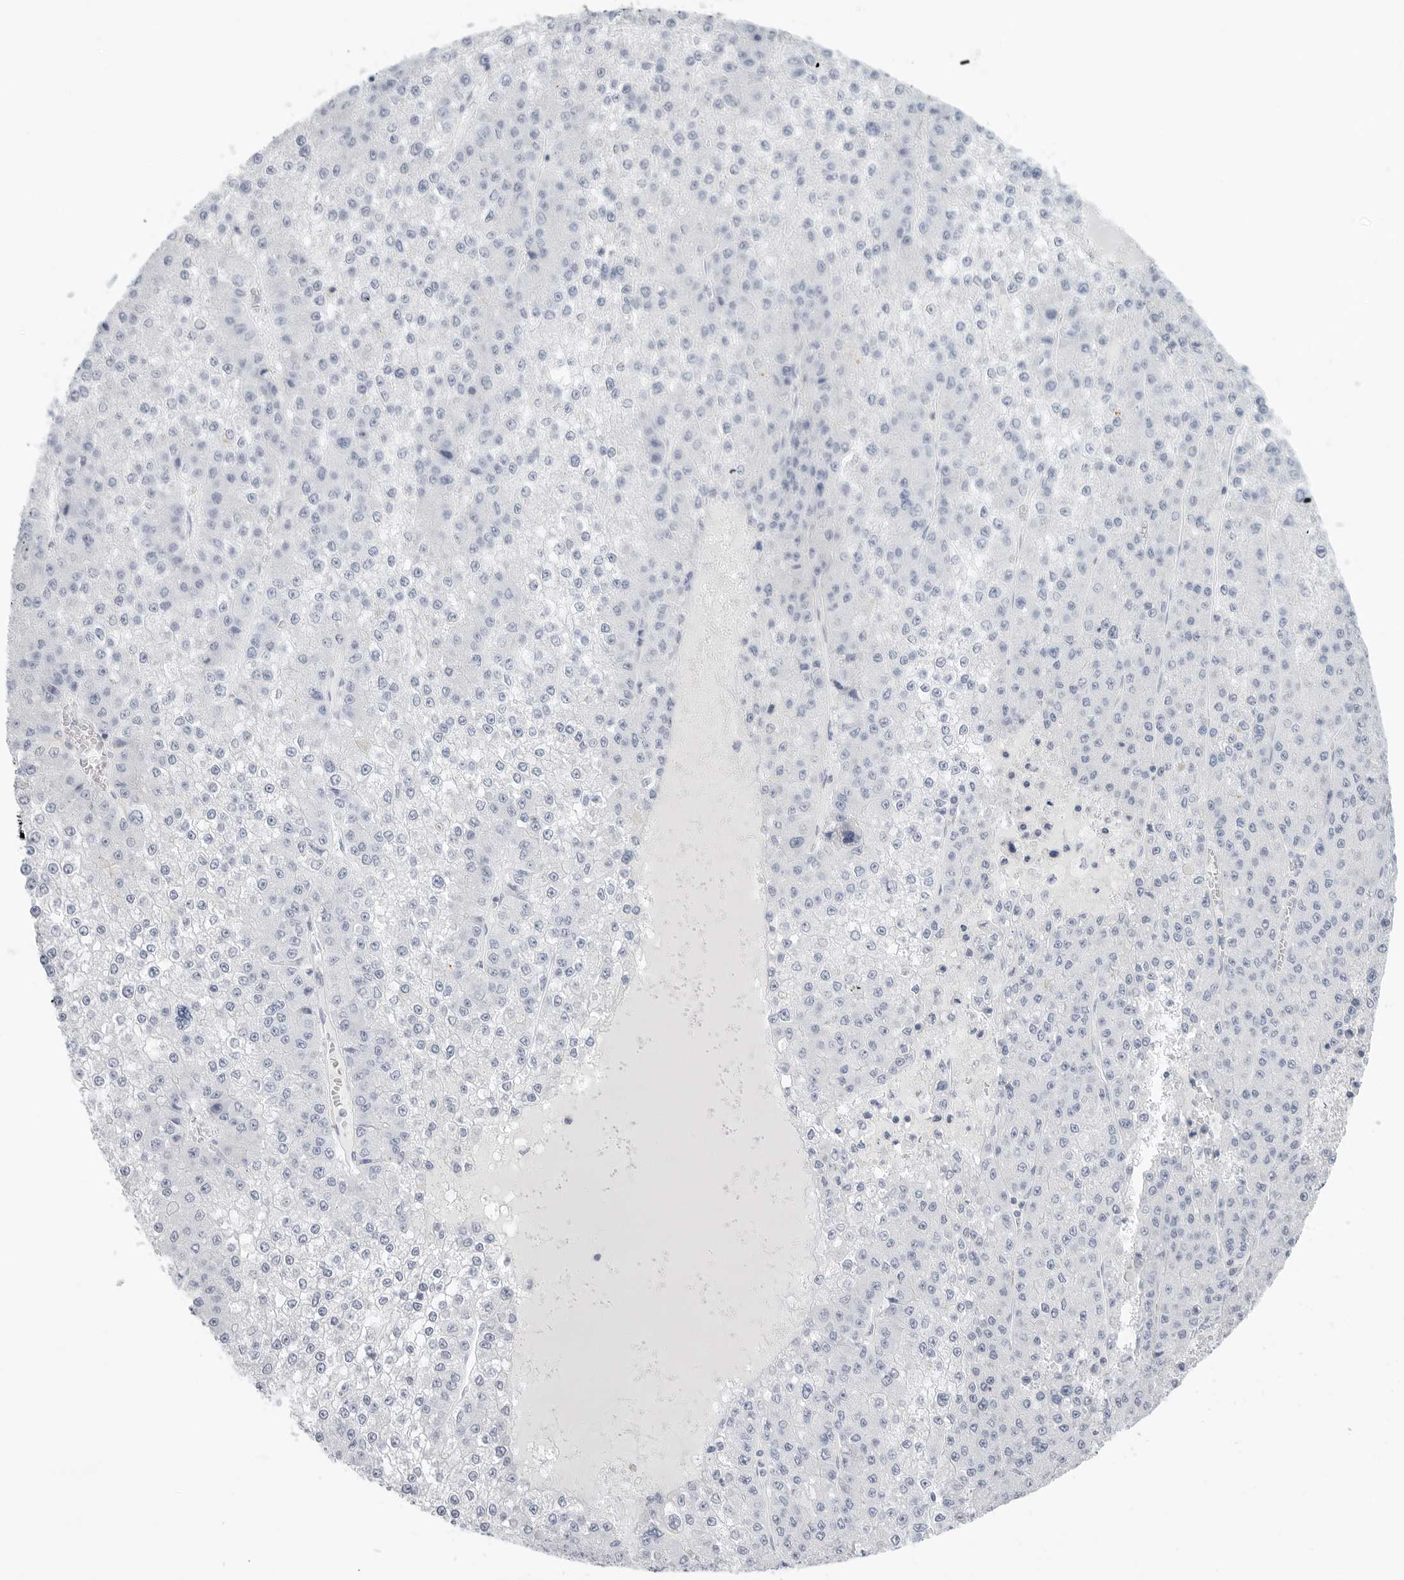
{"staining": {"intensity": "negative", "quantity": "none", "location": "none"}, "tissue": "liver cancer", "cell_type": "Tumor cells", "image_type": "cancer", "snomed": [{"axis": "morphology", "description": "Carcinoma, Hepatocellular, NOS"}, {"axis": "topography", "description": "Liver"}], "caption": "The immunohistochemistry image has no significant positivity in tumor cells of liver cancer tissue. (DAB immunohistochemistry (IHC) visualized using brightfield microscopy, high magnification).", "gene": "SLC19A1", "patient": {"sex": "female", "age": 73}}